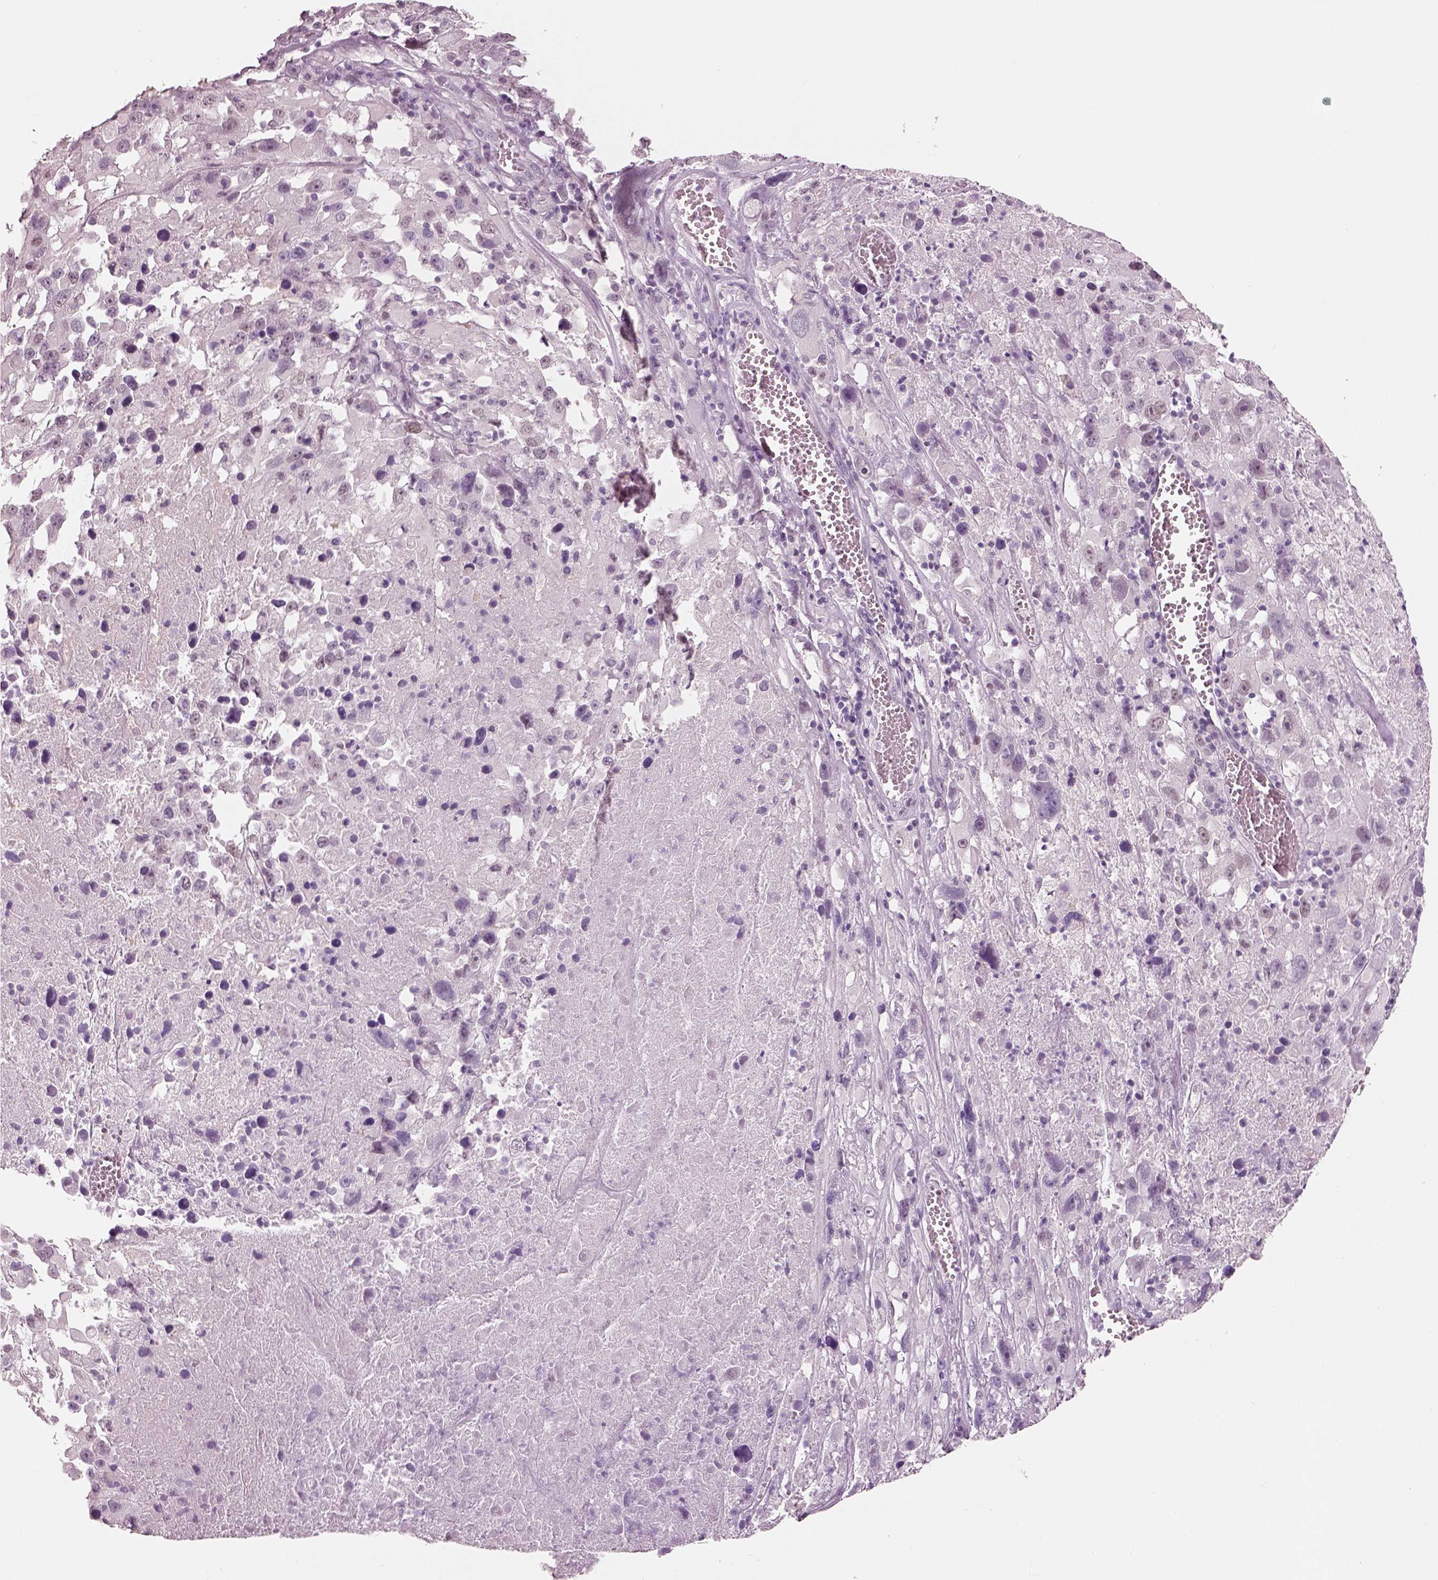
{"staining": {"intensity": "negative", "quantity": "none", "location": "none"}, "tissue": "melanoma", "cell_type": "Tumor cells", "image_type": "cancer", "snomed": [{"axis": "morphology", "description": "Malignant melanoma, Metastatic site"}, {"axis": "topography", "description": "Lymph node"}], "caption": "Immunohistochemistry micrograph of neoplastic tissue: melanoma stained with DAB displays no significant protein positivity in tumor cells. (Brightfield microscopy of DAB immunohistochemistry (IHC) at high magnification).", "gene": "ELSPBP1", "patient": {"sex": "male", "age": 50}}